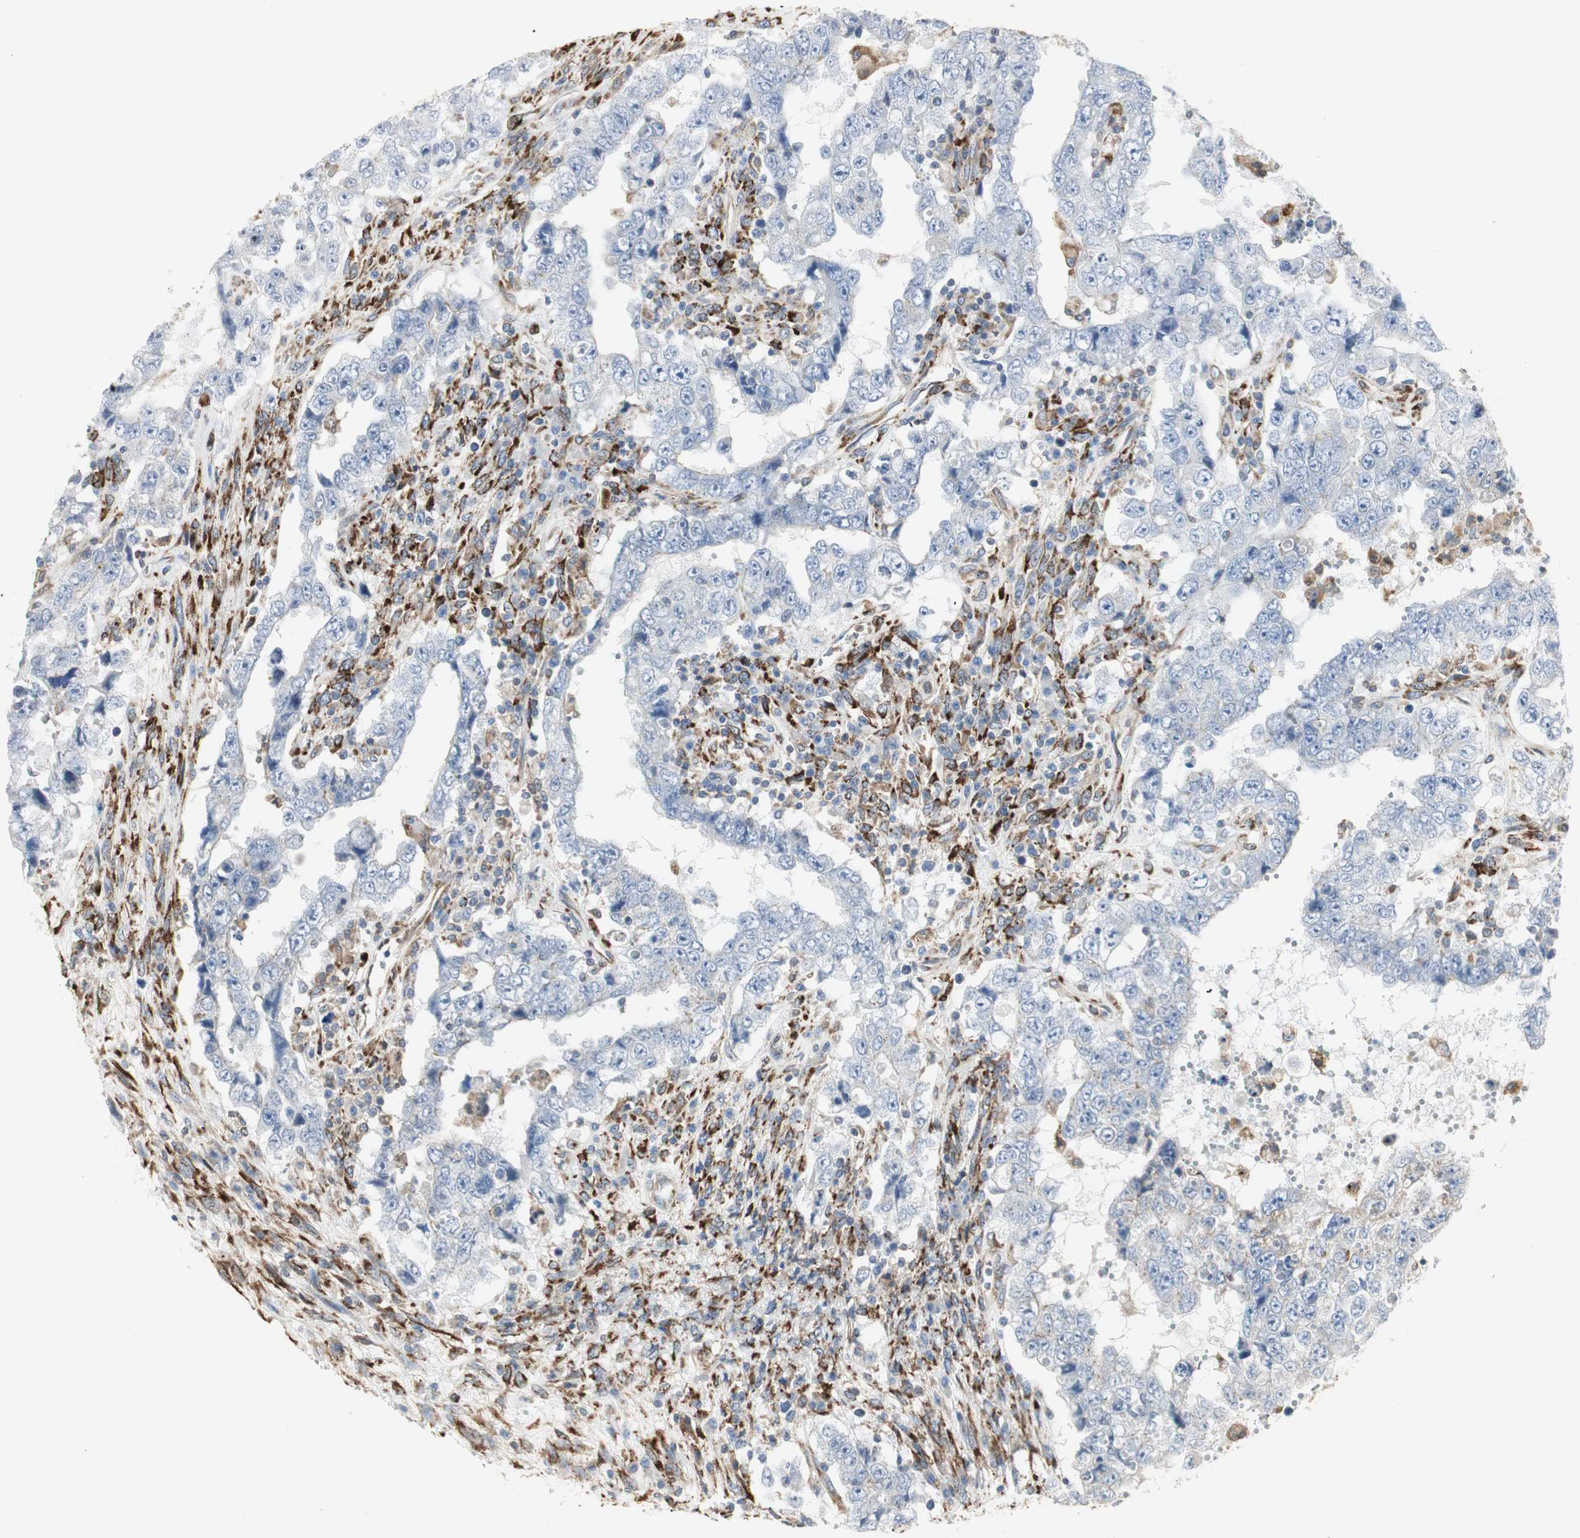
{"staining": {"intensity": "negative", "quantity": "none", "location": "none"}, "tissue": "testis cancer", "cell_type": "Tumor cells", "image_type": "cancer", "snomed": [{"axis": "morphology", "description": "Carcinoma, Embryonal, NOS"}, {"axis": "topography", "description": "Testis"}], "caption": "A photomicrograph of embryonal carcinoma (testis) stained for a protein demonstrates no brown staining in tumor cells. (Immunohistochemistry (ihc), brightfield microscopy, high magnification).", "gene": "H6PD", "patient": {"sex": "male", "age": 26}}